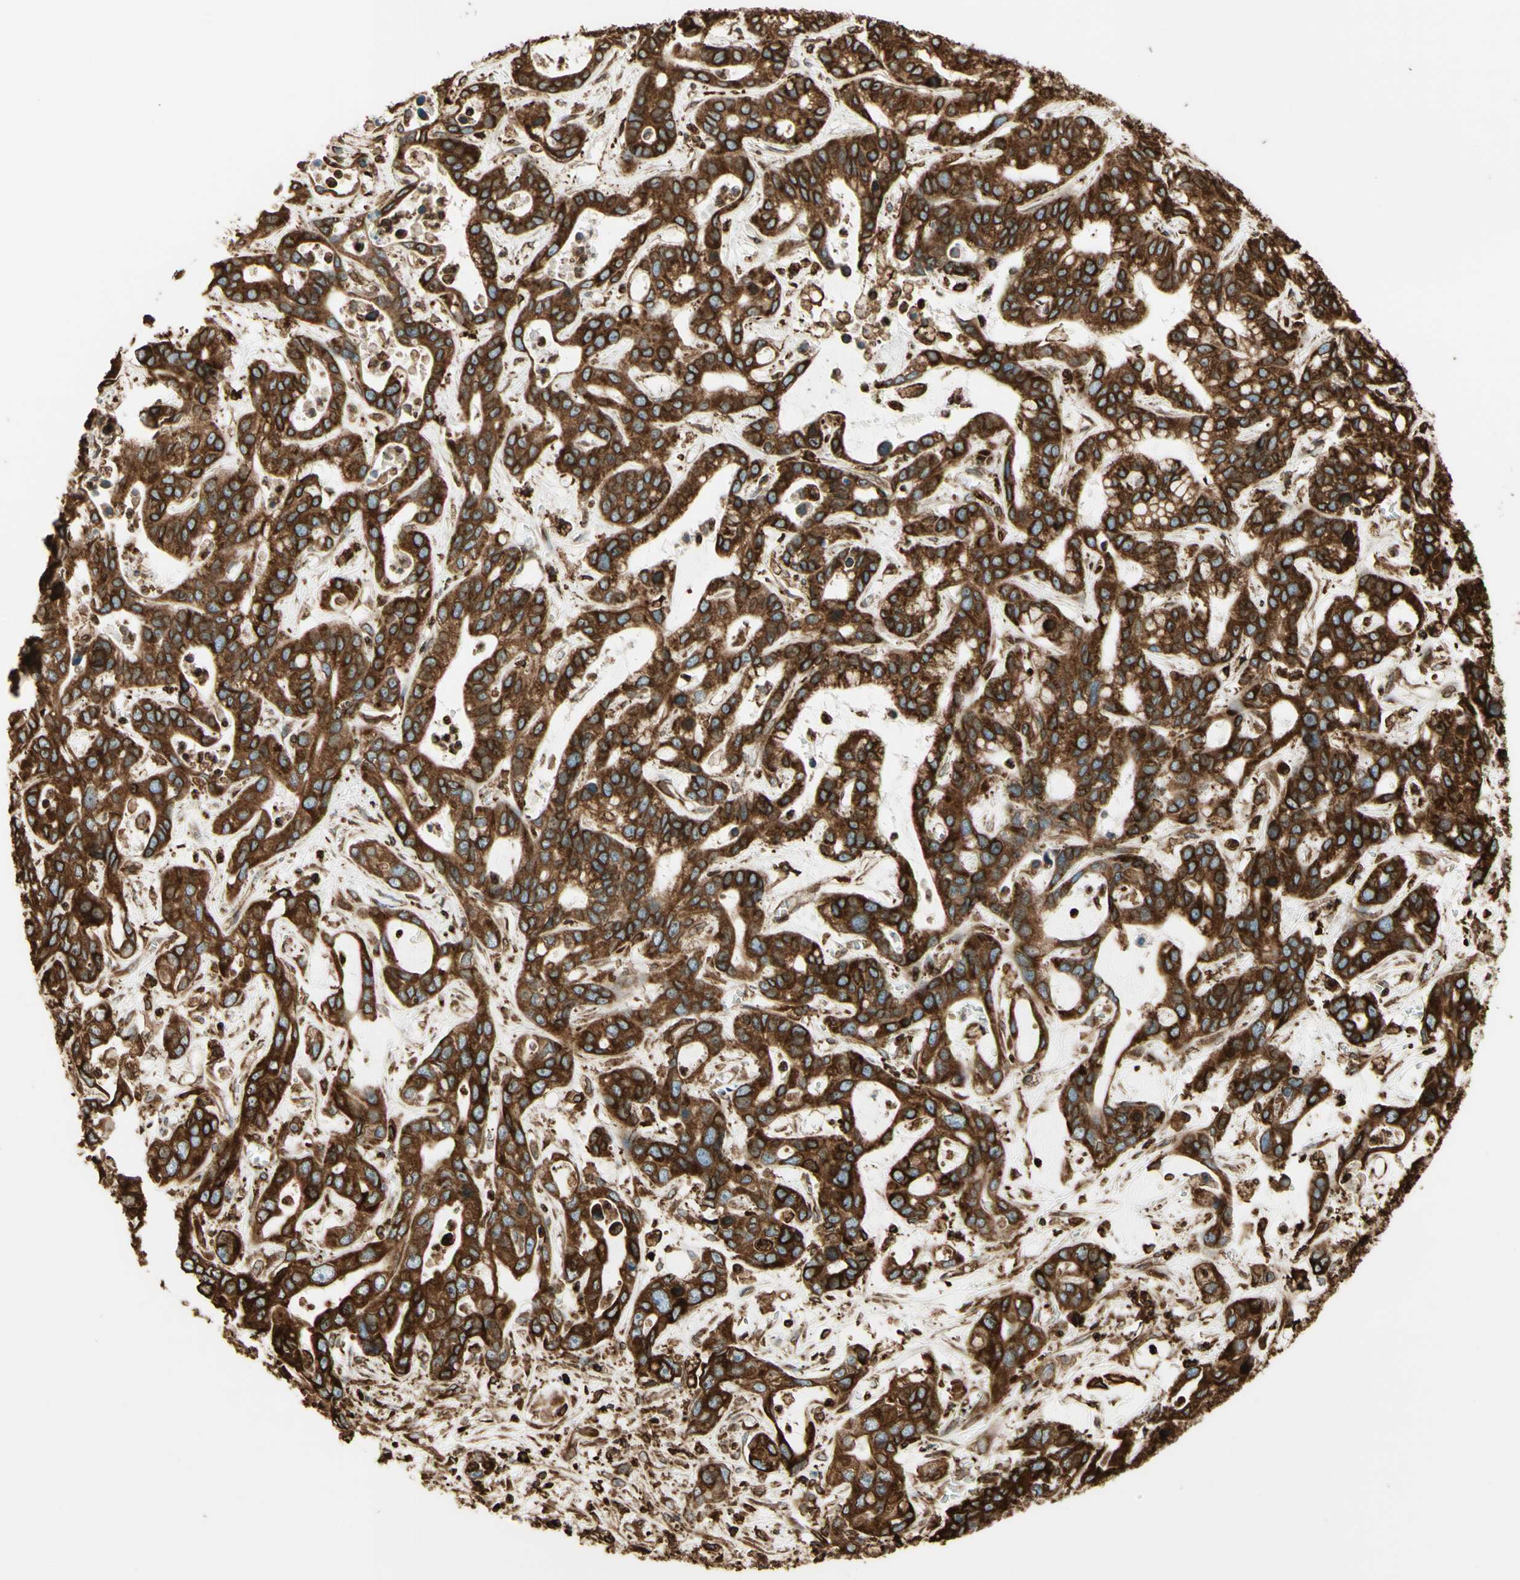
{"staining": {"intensity": "strong", "quantity": ">75%", "location": "cytoplasmic/membranous"}, "tissue": "liver cancer", "cell_type": "Tumor cells", "image_type": "cancer", "snomed": [{"axis": "morphology", "description": "Cholangiocarcinoma"}, {"axis": "topography", "description": "Liver"}], "caption": "This micrograph demonstrates immunohistochemistry staining of human liver cancer, with high strong cytoplasmic/membranous staining in approximately >75% of tumor cells.", "gene": "CANX", "patient": {"sex": "female", "age": 65}}